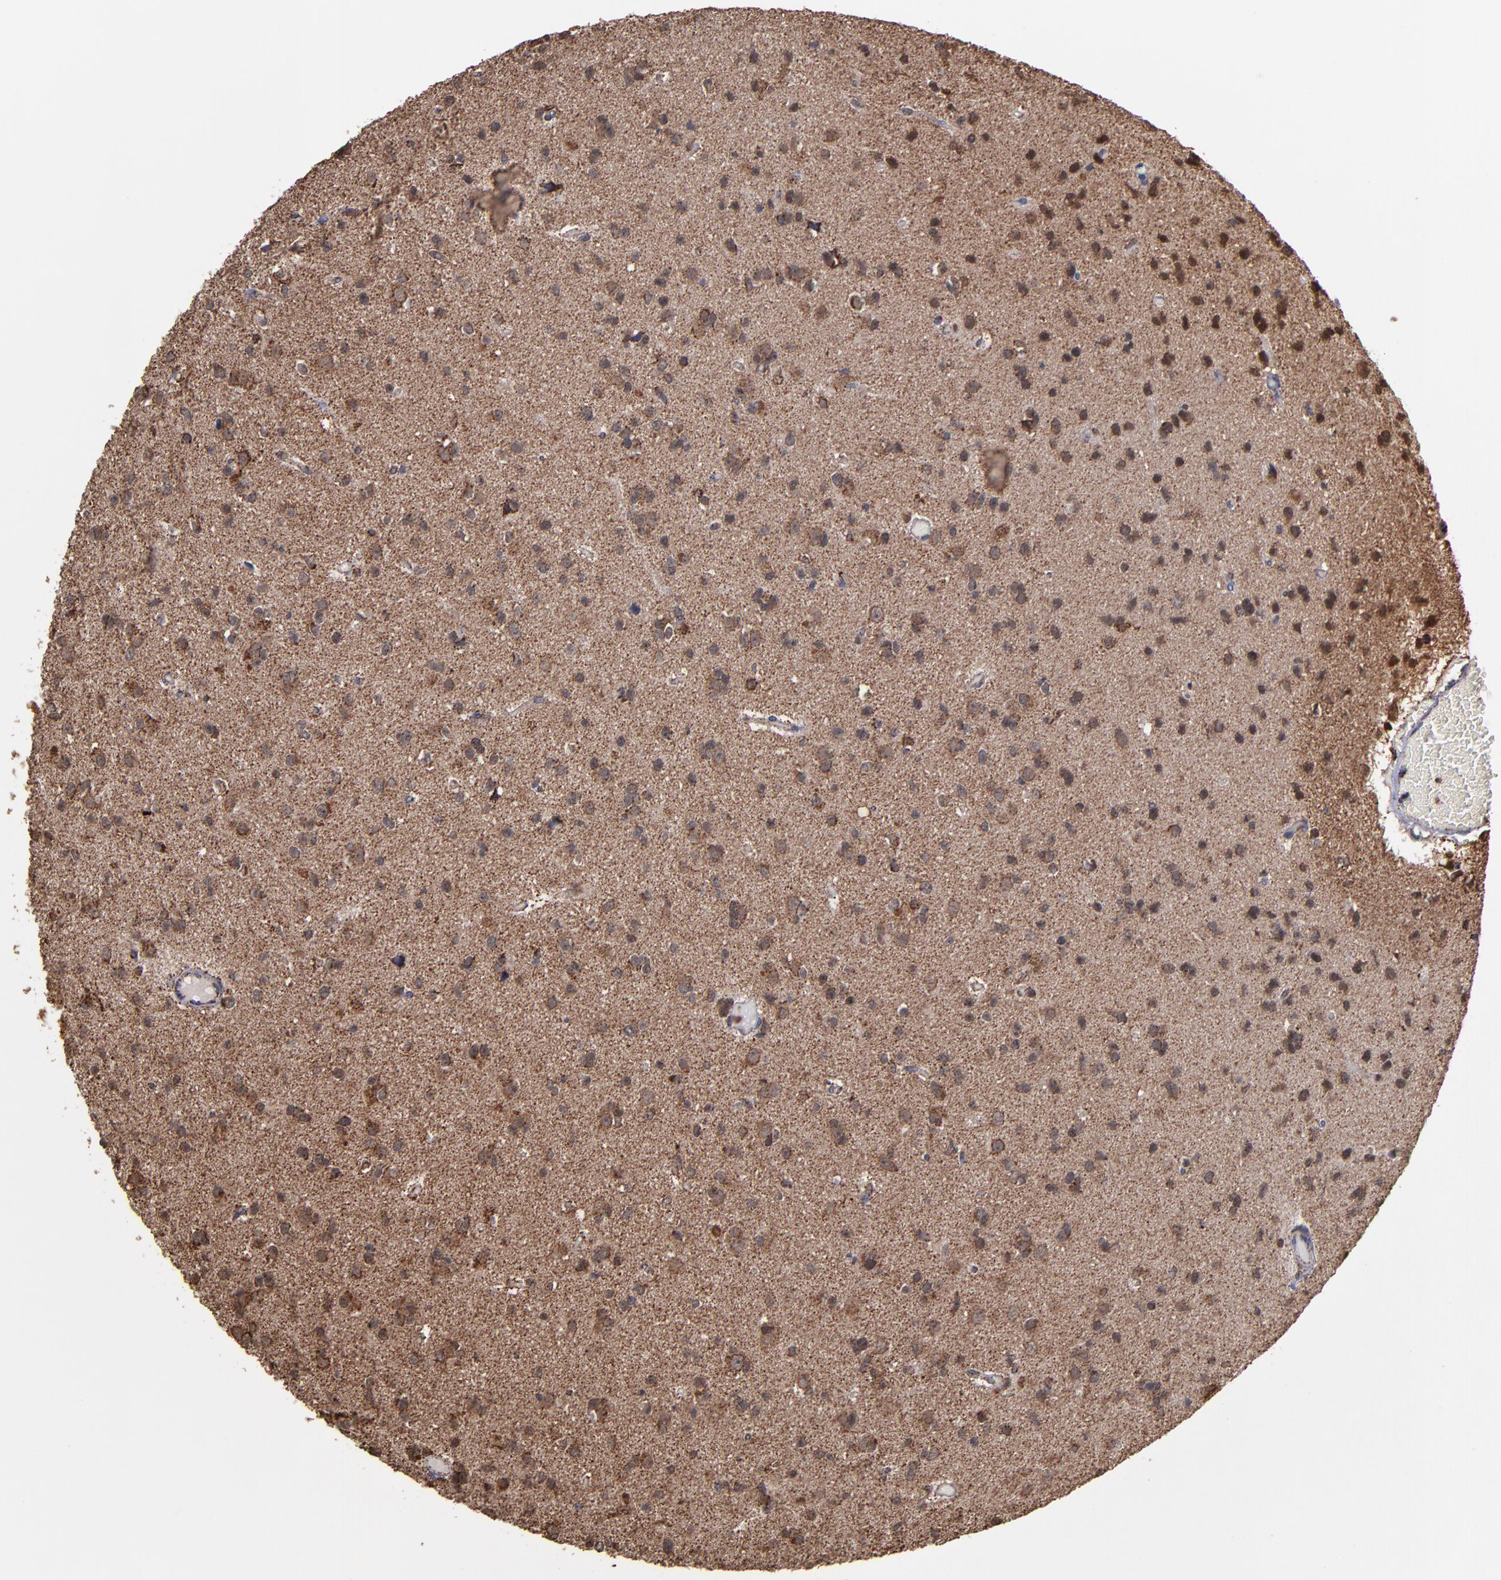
{"staining": {"intensity": "moderate", "quantity": ">75%", "location": "cytoplasmic/membranous,nuclear"}, "tissue": "glioma", "cell_type": "Tumor cells", "image_type": "cancer", "snomed": [{"axis": "morphology", "description": "Glioma, malignant, Low grade"}, {"axis": "topography", "description": "Brain"}], "caption": "The histopathology image reveals staining of malignant glioma (low-grade), revealing moderate cytoplasmic/membranous and nuclear protein expression (brown color) within tumor cells.", "gene": "SOD2", "patient": {"sex": "male", "age": 42}}